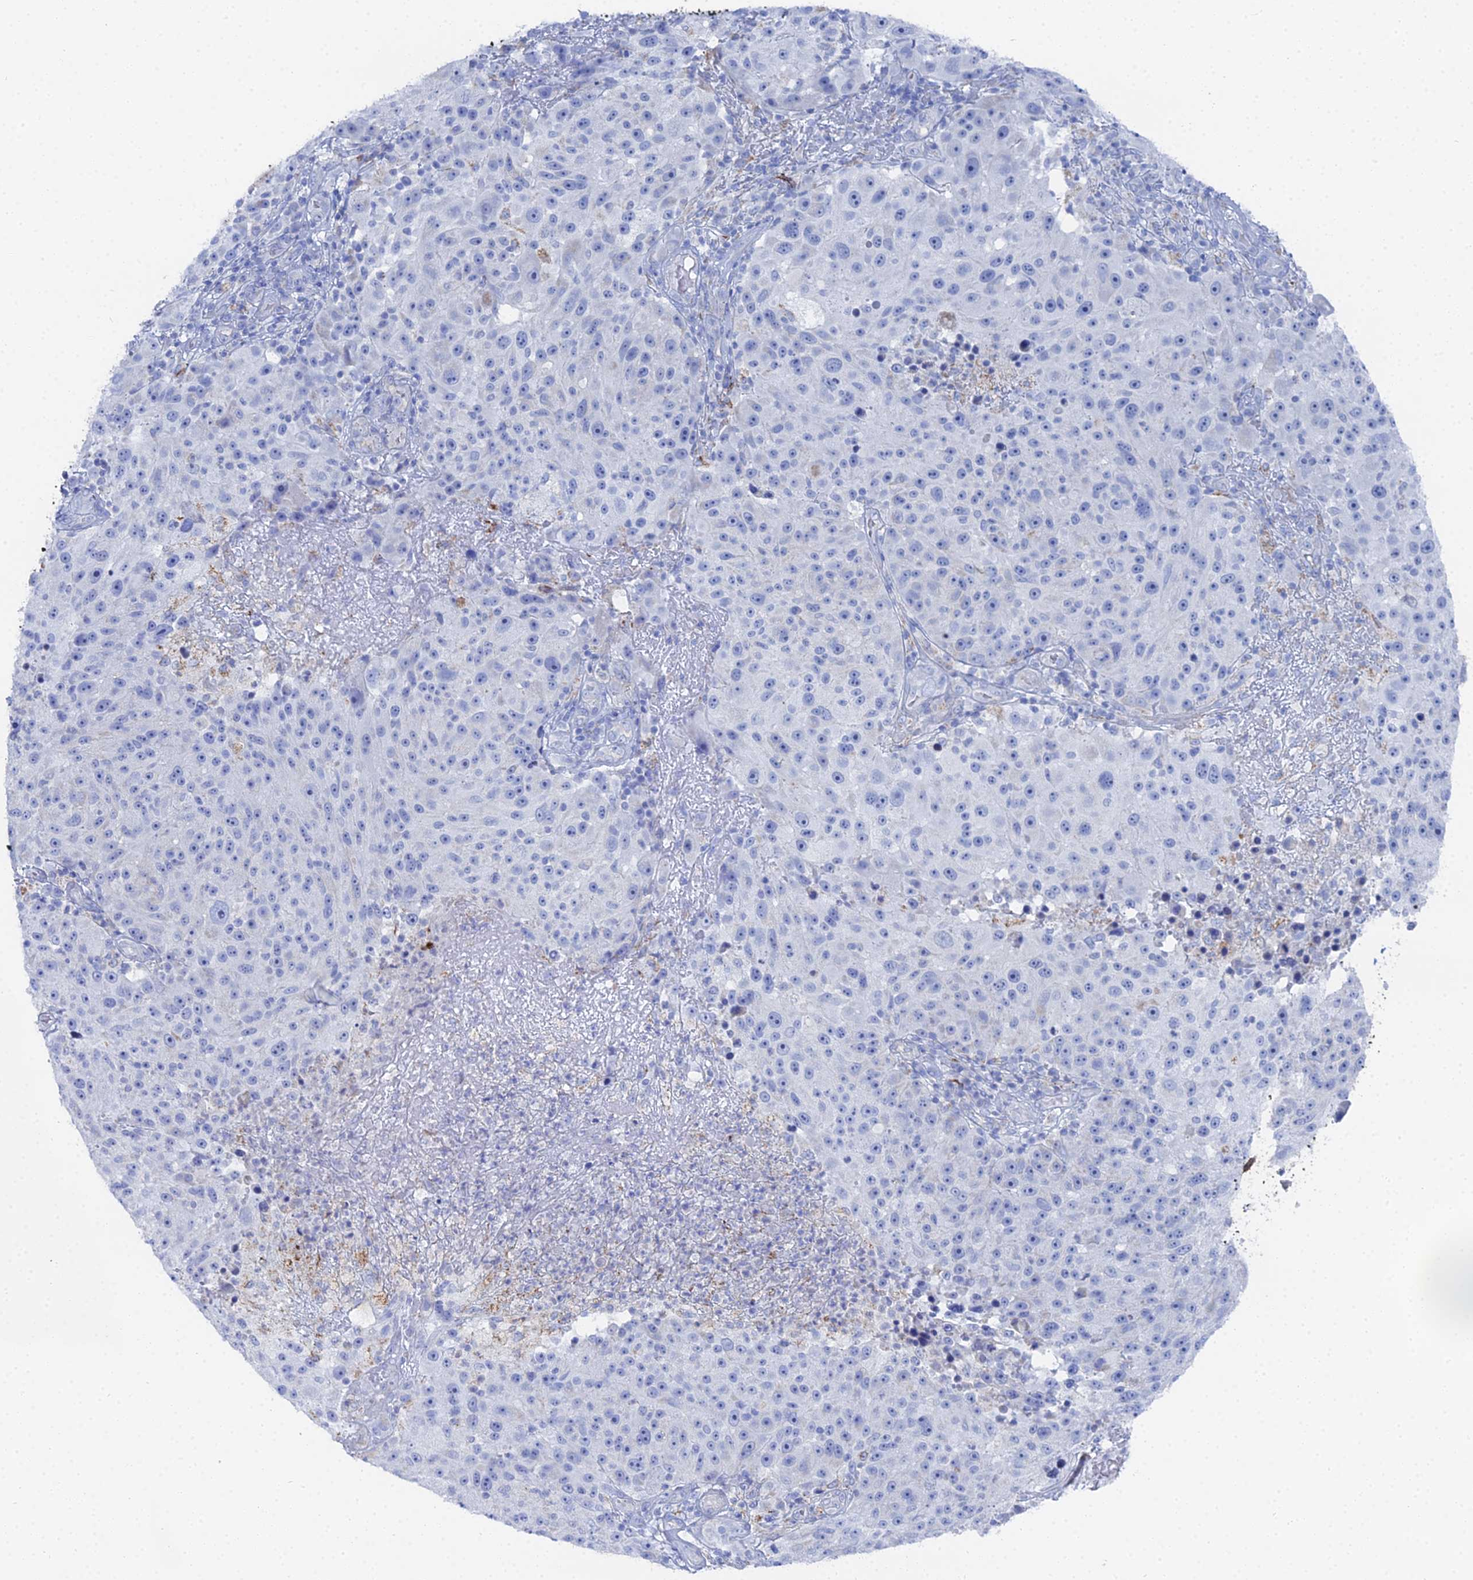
{"staining": {"intensity": "negative", "quantity": "none", "location": "none"}, "tissue": "melanoma", "cell_type": "Tumor cells", "image_type": "cancer", "snomed": [{"axis": "morphology", "description": "Malignant melanoma, NOS"}, {"axis": "topography", "description": "Skin"}], "caption": "This histopathology image is of melanoma stained with immunohistochemistry to label a protein in brown with the nuclei are counter-stained blue. There is no positivity in tumor cells. (Stains: DAB IHC with hematoxylin counter stain, Microscopy: brightfield microscopy at high magnification).", "gene": "DHX34", "patient": {"sex": "male", "age": 53}}